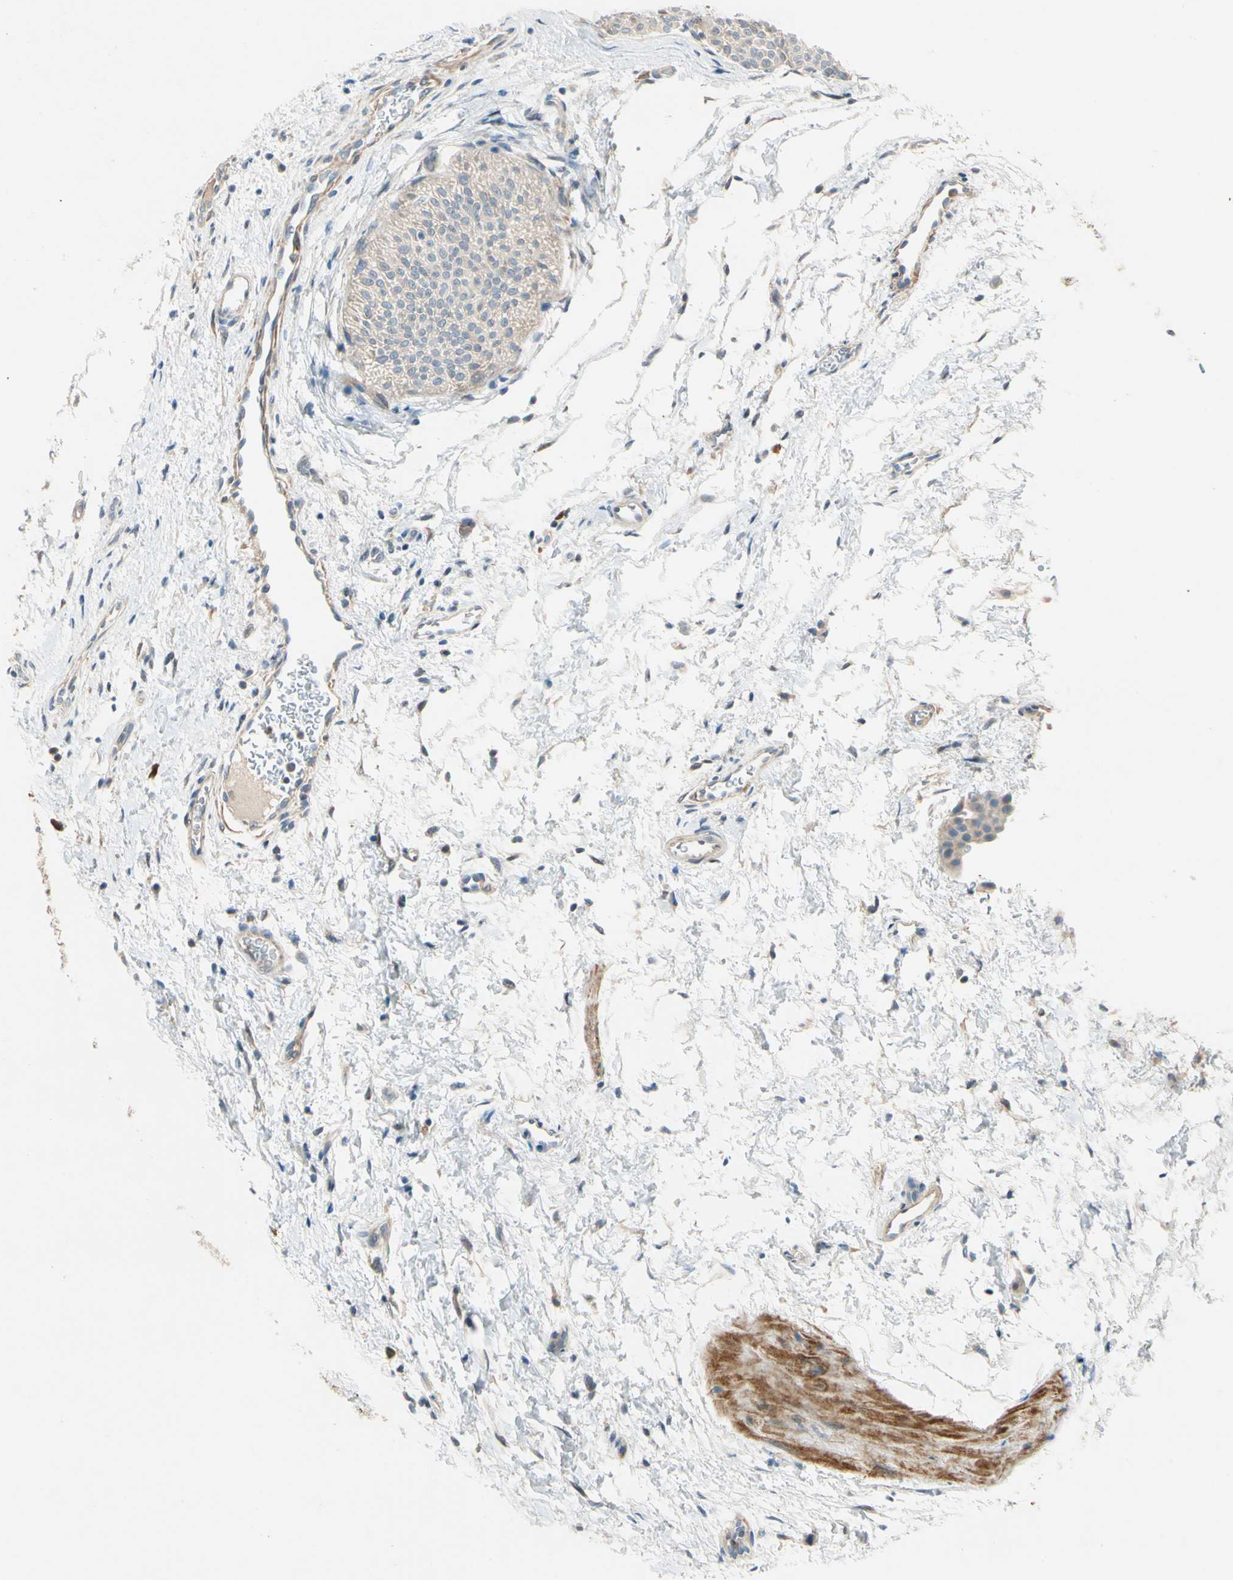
{"staining": {"intensity": "weak", "quantity": ">75%", "location": "cytoplasmic/membranous"}, "tissue": "urothelial cancer", "cell_type": "Tumor cells", "image_type": "cancer", "snomed": [{"axis": "morphology", "description": "Urothelial carcinoma, Low grade"}, {"axis": "topography", "description": "Urinary bladder"}], "caption": "Immunohistochemistry histopathology image of neoplastic tissue: urothelial cancer stained using IHC demonstrates low levels of weak protein expression localized specifically in the cytoplasmic/membranous of tumor cells, appearing as a cytoplasmic/membranous brown color.", "gene": "WIPI1", "patient": {"sex": "female", "age": 60}}